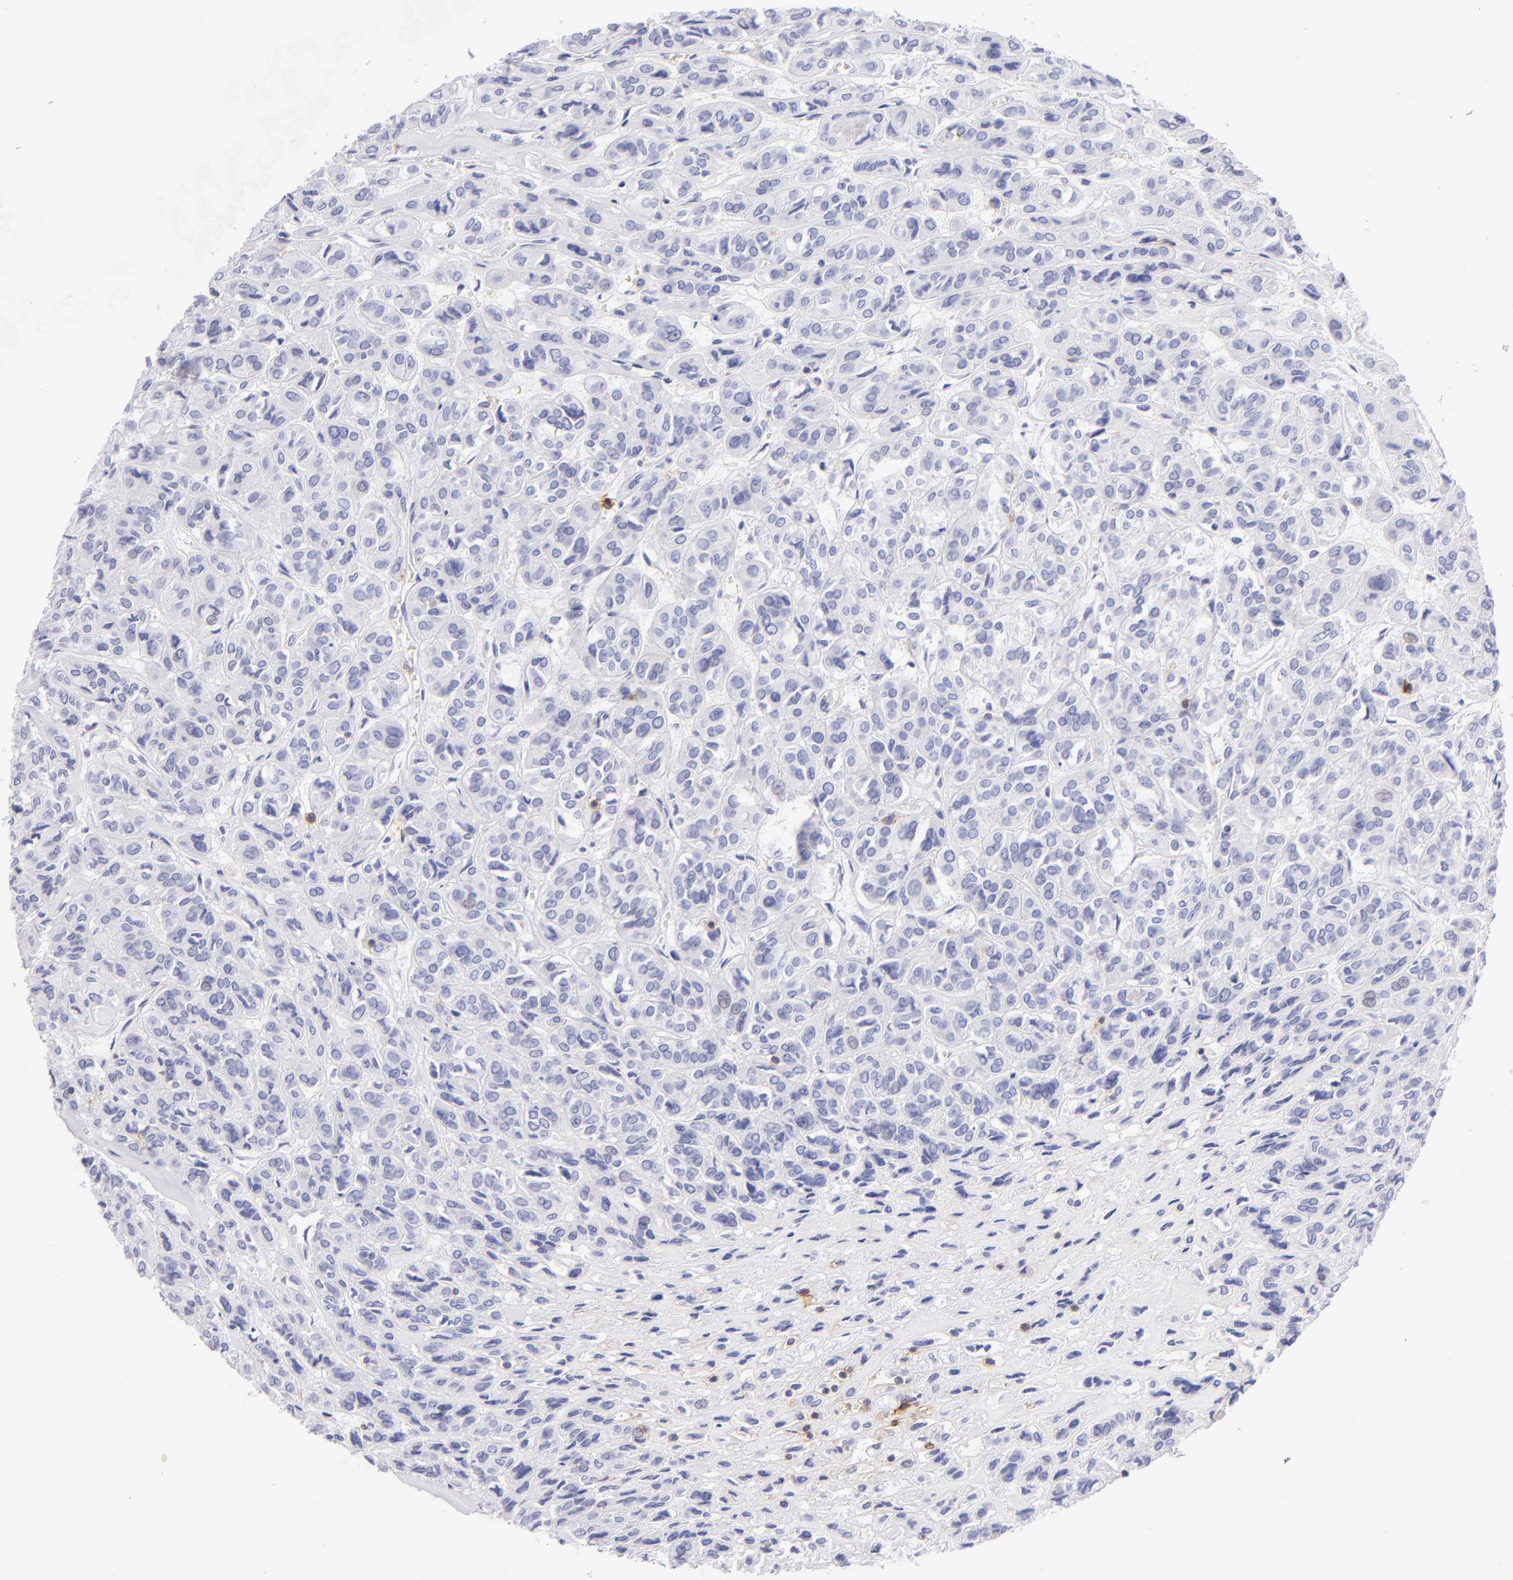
{"staining": {"intensity": "negative", "quantity": "none", "location": "none"}, "tissue": "thyroid cancer", "cell_type": "Tumor cells", "image_type": "cancer", "snomed": [{"axis": "morphology", "description": "Follicular adenoma carcinoma, NOS"}, {"axis": "topography", "description": "Thyroid gland"}], "caption": "Tumor cells are negative for brown protein staining in follicular adenoma carcinoma (thyroid). (Brightfield microscopy of DAB immunohistochemistry at high magnification).", "gene": "CD69", "patient": {"sex": "female", "age": 71}}